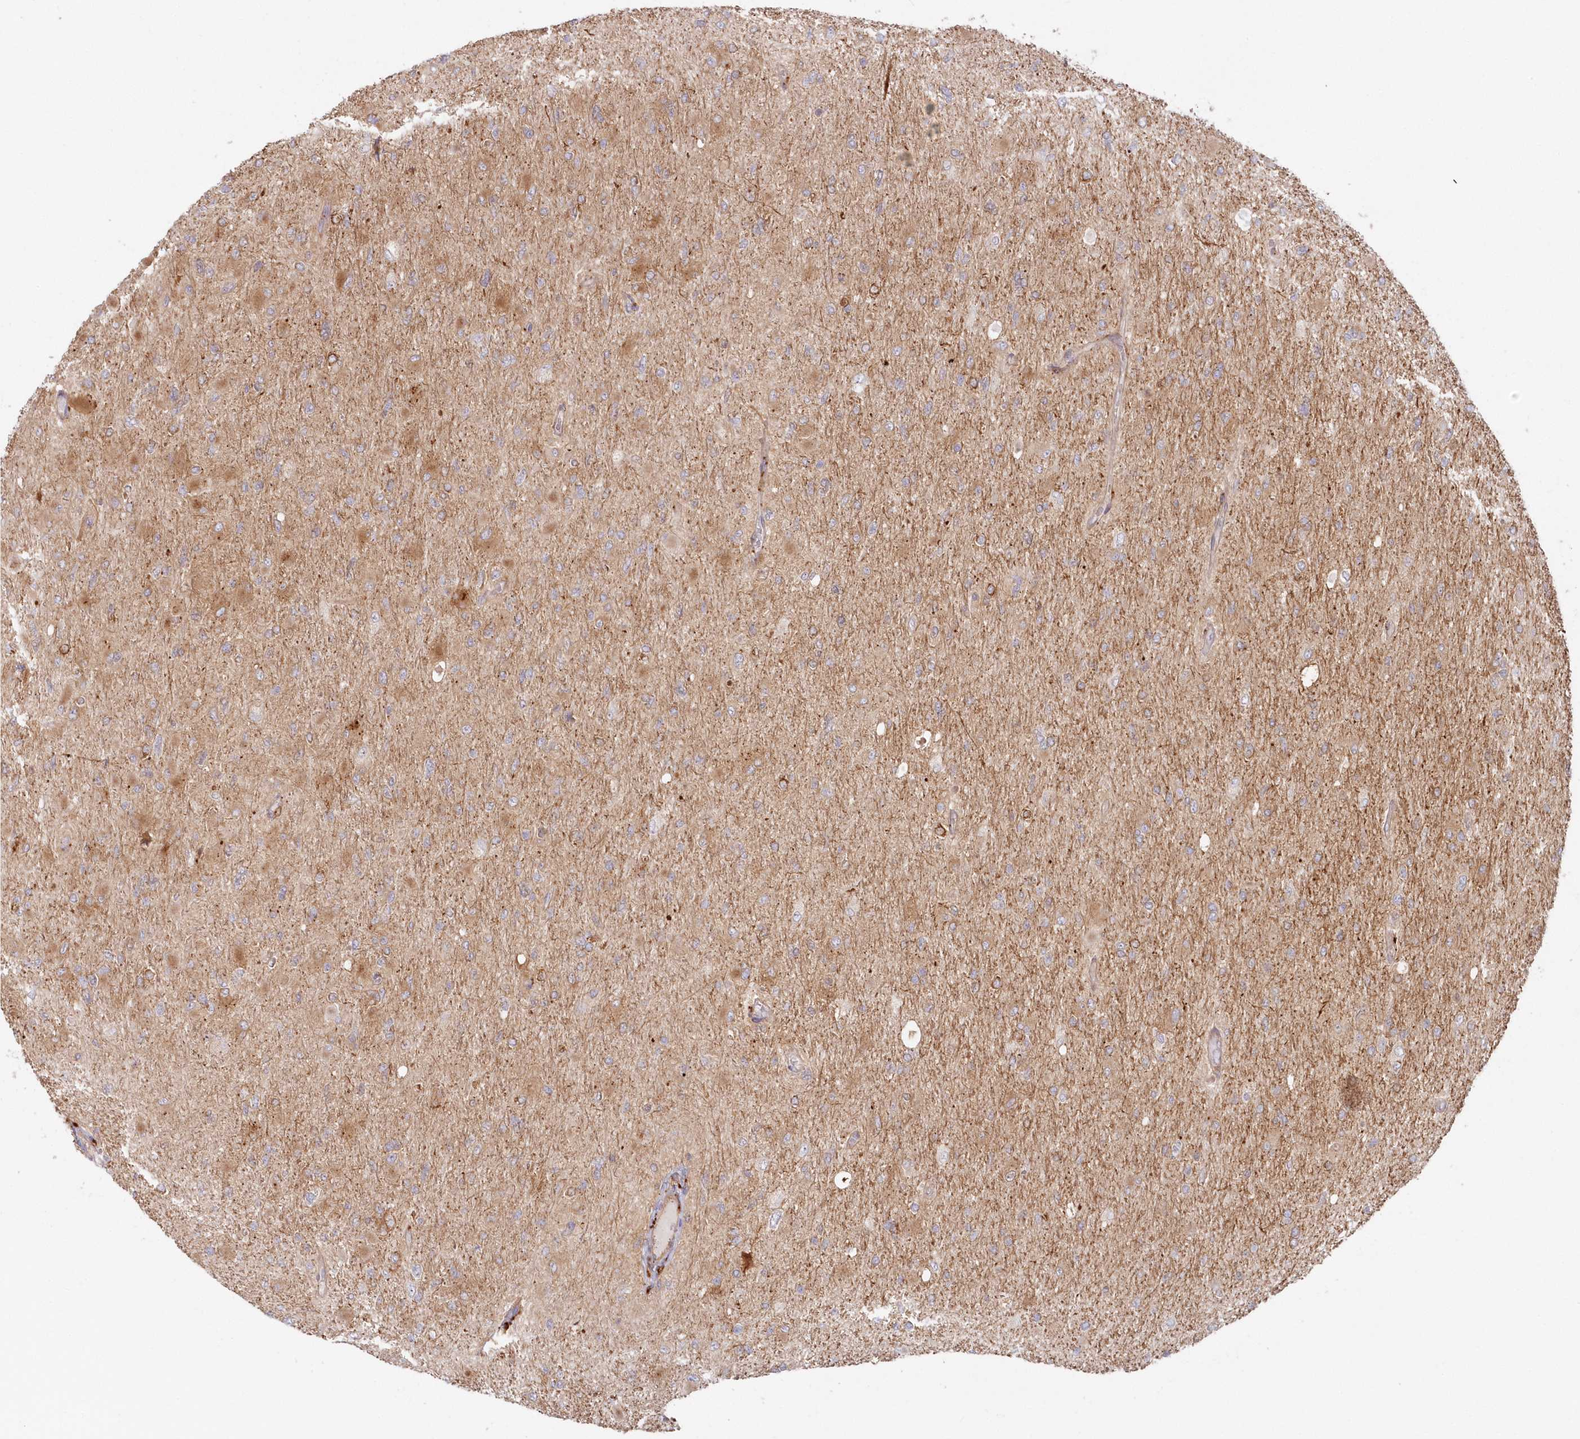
{"staining": {"intensity": "weak", "quantity": "25%-75%", "location": "cytoplasmic/membranous"}, "tissue": "glioma", "cell_type": "Tumor cells", "image_type": "cancer", "snomed": [{"axis": "morphology", "description": "Glioma, malignant, High grade"}, {"axis": "topography", "description": "Cerebral cortex"}], "caption": "This image exhibits malignant glioma (high-grade) stained with immunohistochemistry to label a protein in brown. The cytoplasmic/membranous of tumor cells show weak positivity for the protein. Nuclei are counter-stained blue.", "gene": "GBE1", "patient": {"sex": "female", "age": 36}}